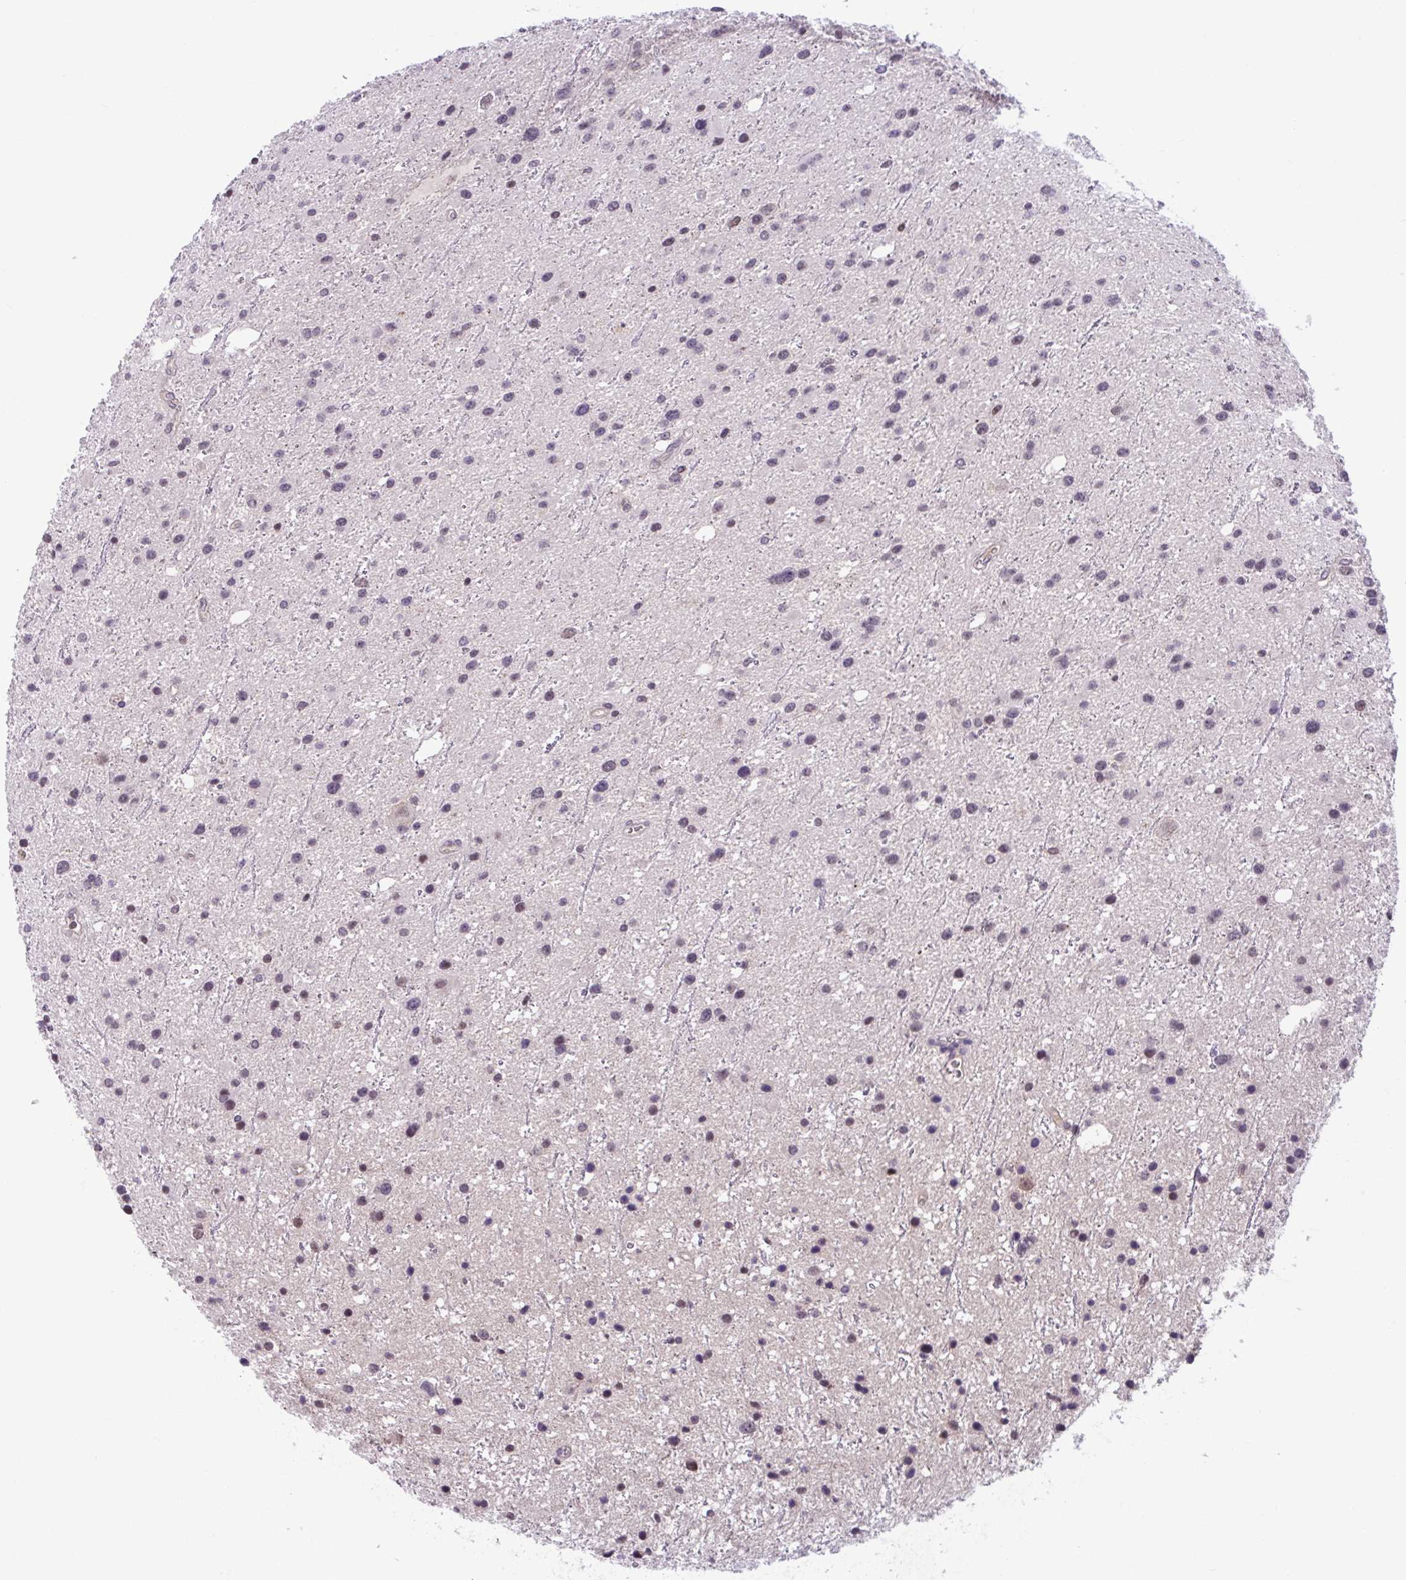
{"staining": {"intensity": "weak", "quantity": "<25%", "location": "nuclear"}, "tissue": "glioma", "cell_type": "Tumor cells", "image_type": "cancer", "snomed": [{"axis": "morphology", "description": "Glioma, malignant, Low grade"}, {"axis": "topography", "description": "Brain"}], "caption": "Immunohistochemistry (IHC) of human low-grade glioma (malignant) exhibits no positivity in tumor cells.", "gene": "TTC7B", "patient": {"sex": "female", "age": 32}}